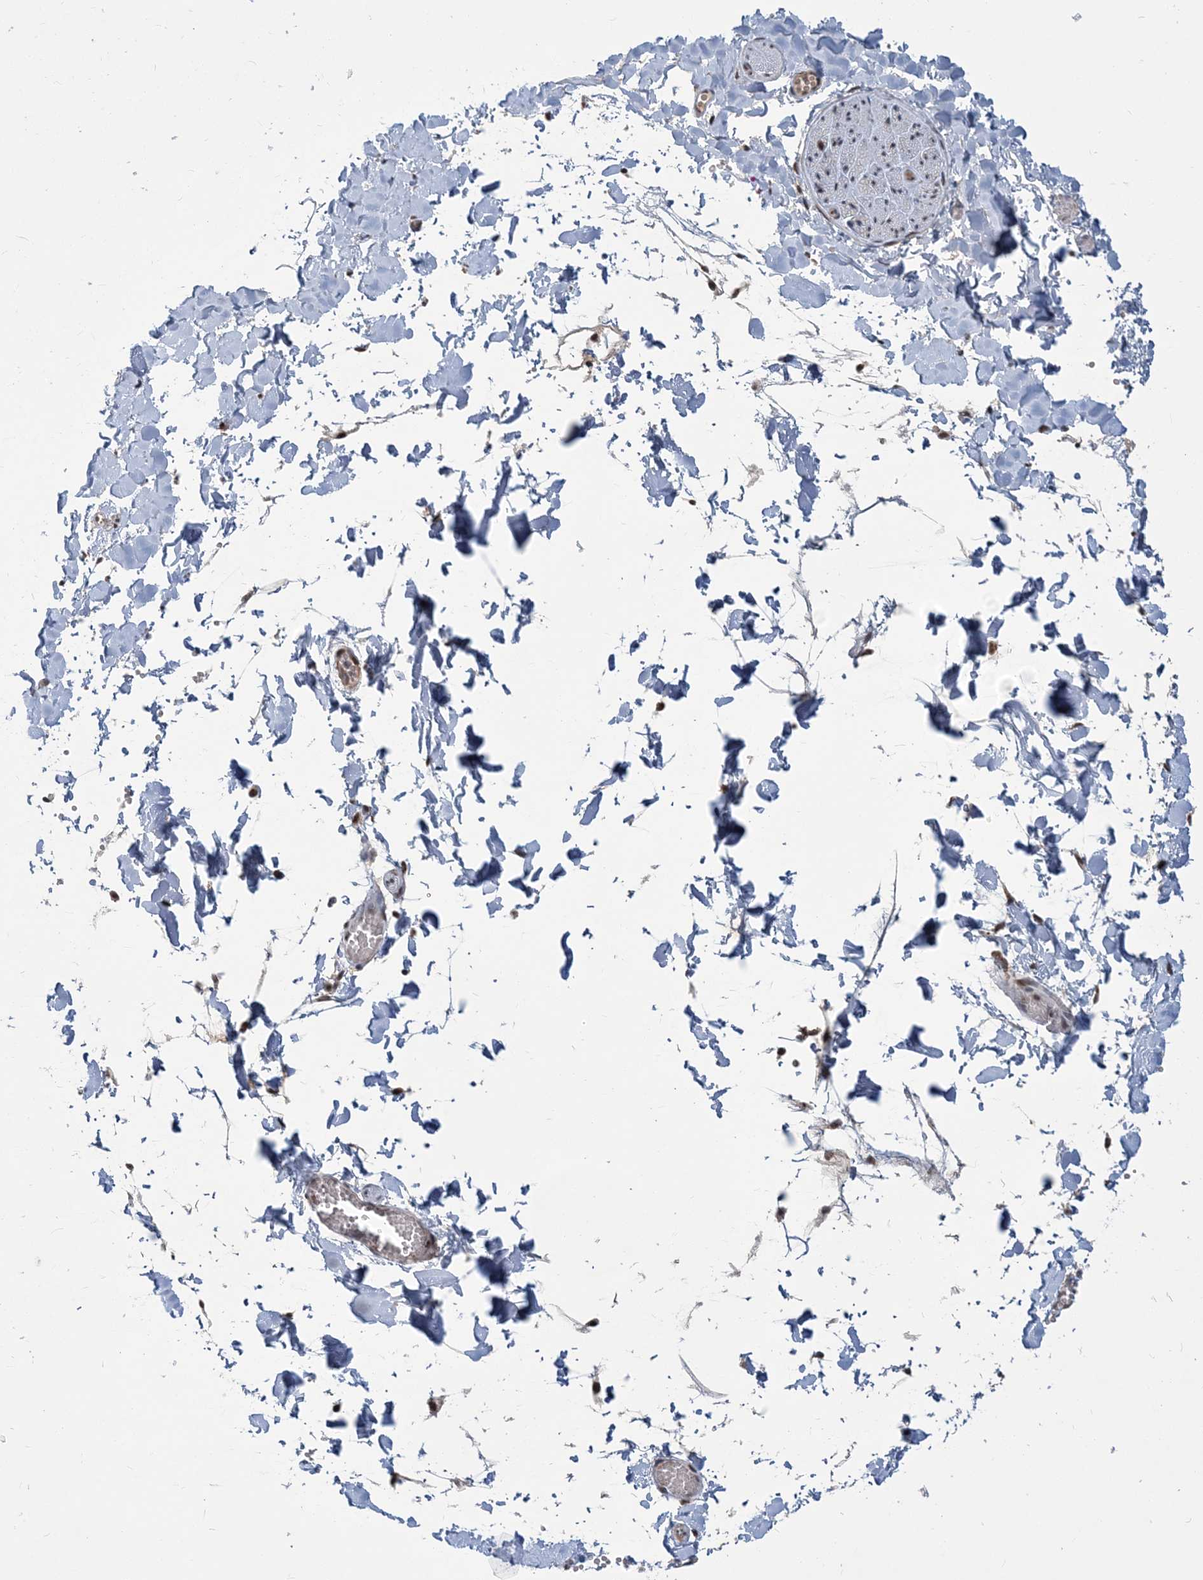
{"staining": {"intensity": "negative", "quantity": "none", "location": "none"}, "tissue": "adipose tissue", "cell_type": "Adipocytes", "image_type": "normal", "snomed": [{"axis": "morphology", "description": "Normal tissue, NOS"}, {"axis": "topography", "description": "Gallbladder"}, {"axis": "topography", "description": "Peripheral nerve tissue"}], "caption": "High power microscopy micrograph of an IHC image of normal adipose tissue, revealing no significant expression in adipocytes. Nuclei are stained in blue.", "gene": "PLRG1", "patient": {"sex": "male", "age": 38}}